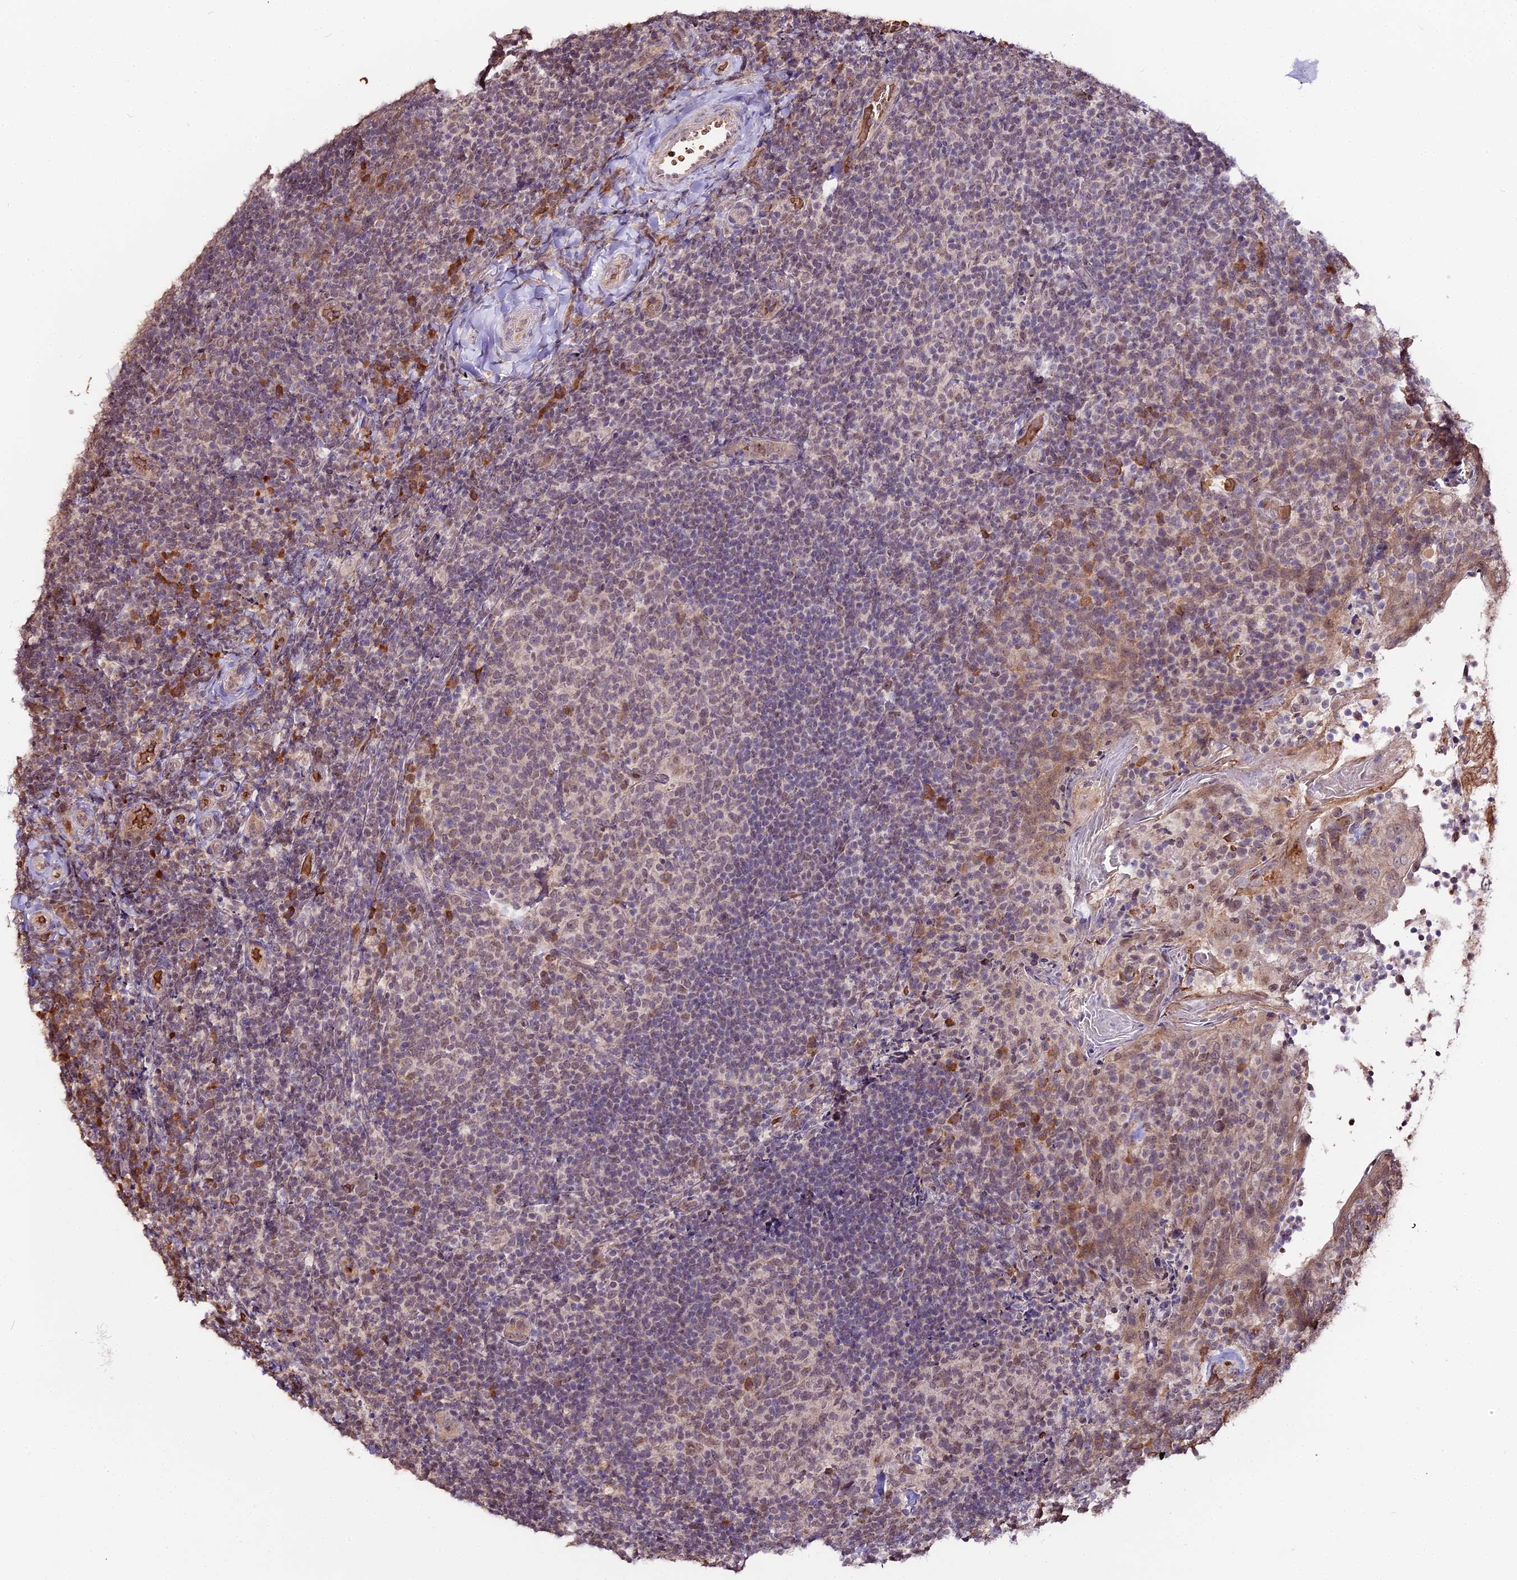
{"staining": {"intensity": "moderate", "quantity": "<25%", "location": "cytoplasmic/membranous,nuclear"}, "tissue": "tonsil", "cell_type": "Germinal center cells", "image_type": "normal", "snomed": [{"axis": "morphology", "description": "Normal tissue, NOS"}, {"axis": "topography", "description": "Tonsil"}], "caption": "High-power microscopy captured an immunohistochemistry (IHC) image of normal tonsil, revealing moderate cytoplasmic/membranous,nuclear staining in approximately <25% of germinal center cells.", "gene": "ZDBF2", "patient": {"sex": "female", "age": 10}}